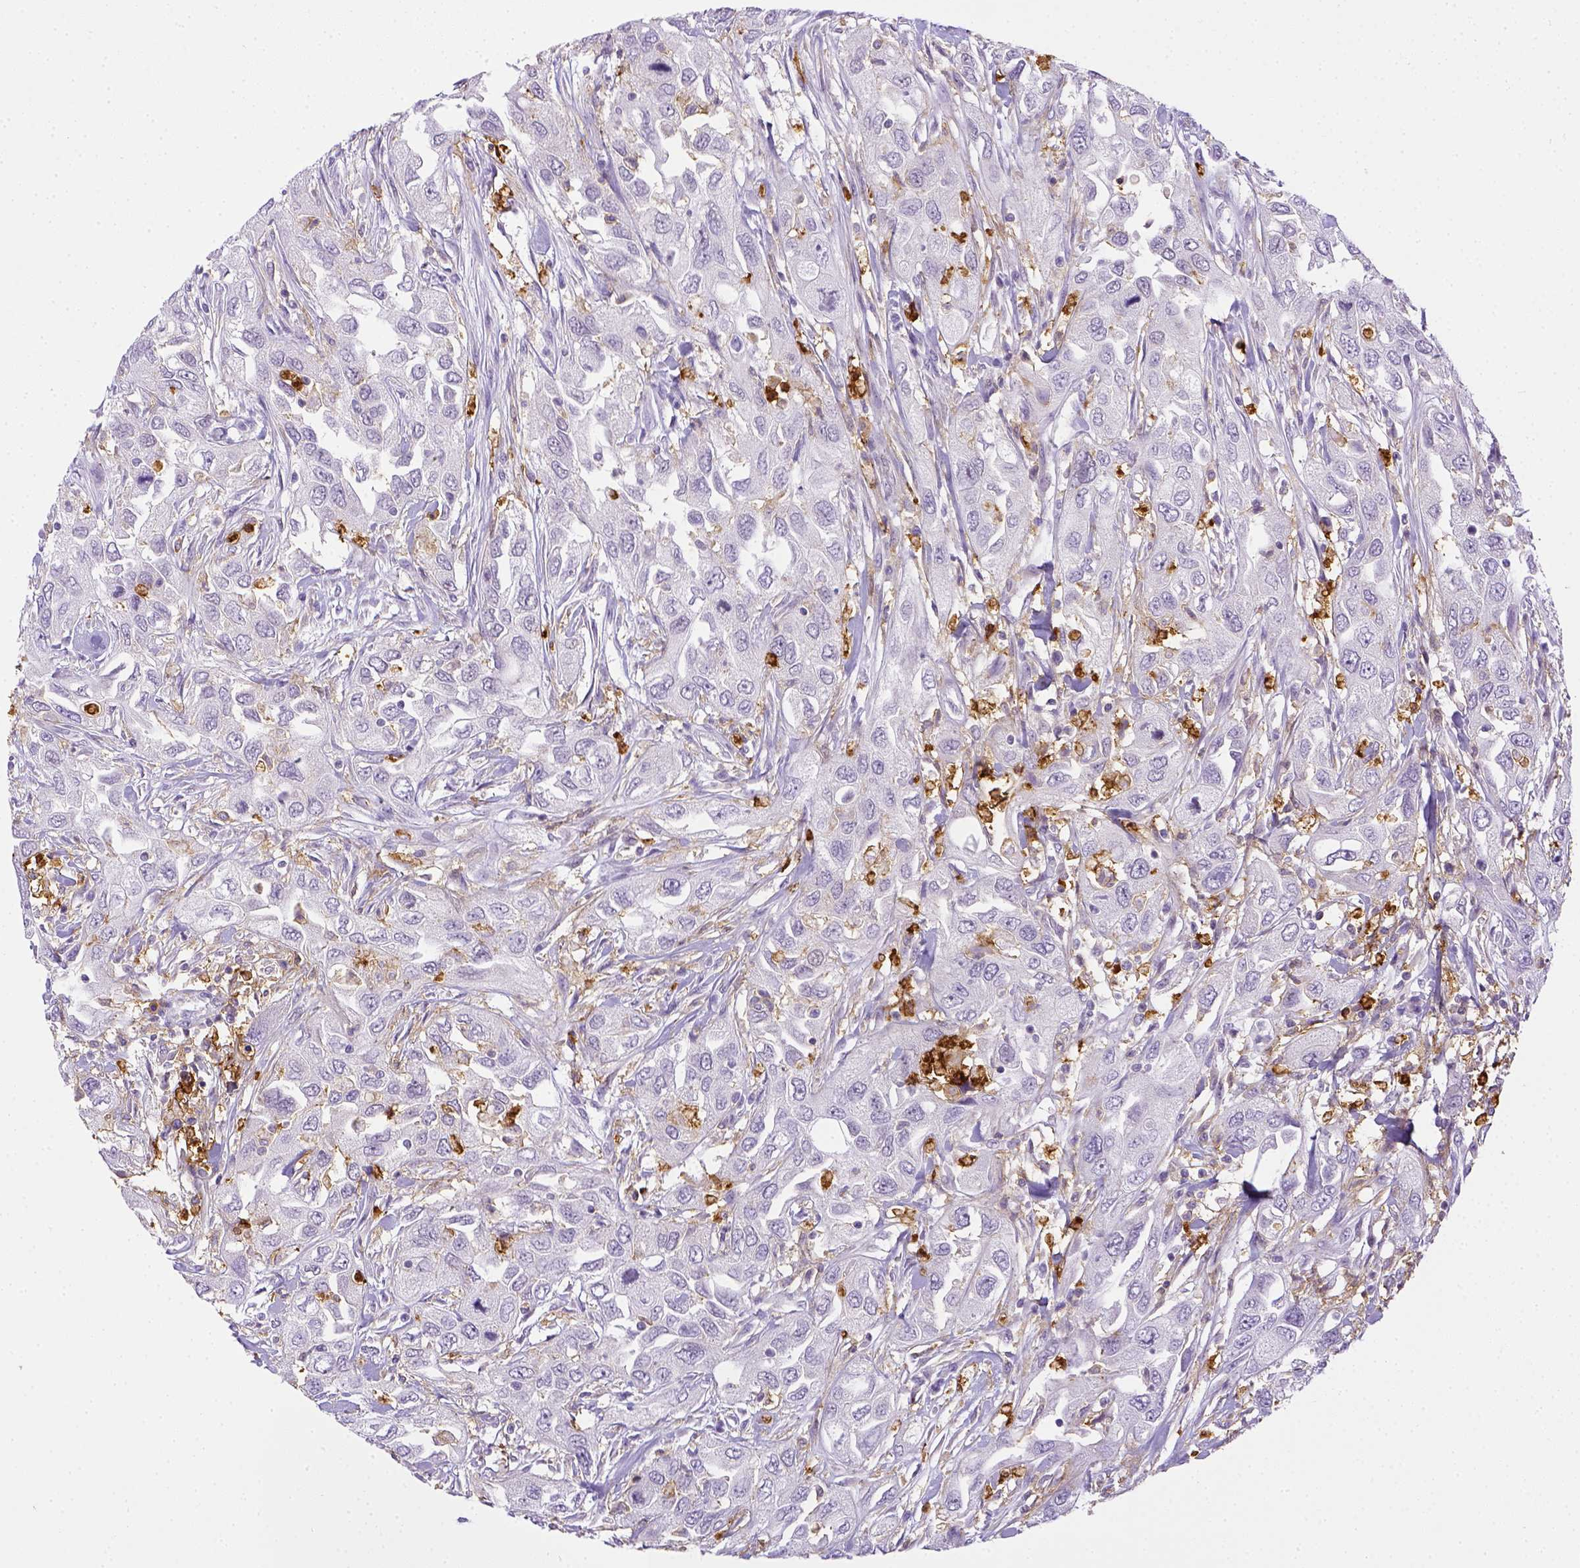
{"staining": {"intensity": "negative", "quantity": "none", "location": "none"}, "tissue": "urothelial cancer", "cell_type": "Tumor cells", "image_type": "cancer", "snomed": [{"axis": "morphology", "description": "Urothelial carcinoma, High grade"}, {"axis": "topography", "description": "Urinary bladder"}], "caption": "IHC histopathology image of neoplastic tissue: human high-grade urothelial carcinoma stained with DAB reveals no significant protein positivity in tumor cells. The staining was performed using DAB to visualize the protein expression in brown, while the nuclei were stained in blue with hematoxylin (Magnification: 20x).", "gene": "ITGAM", "patient": {"sex": "male", "age": 76}}